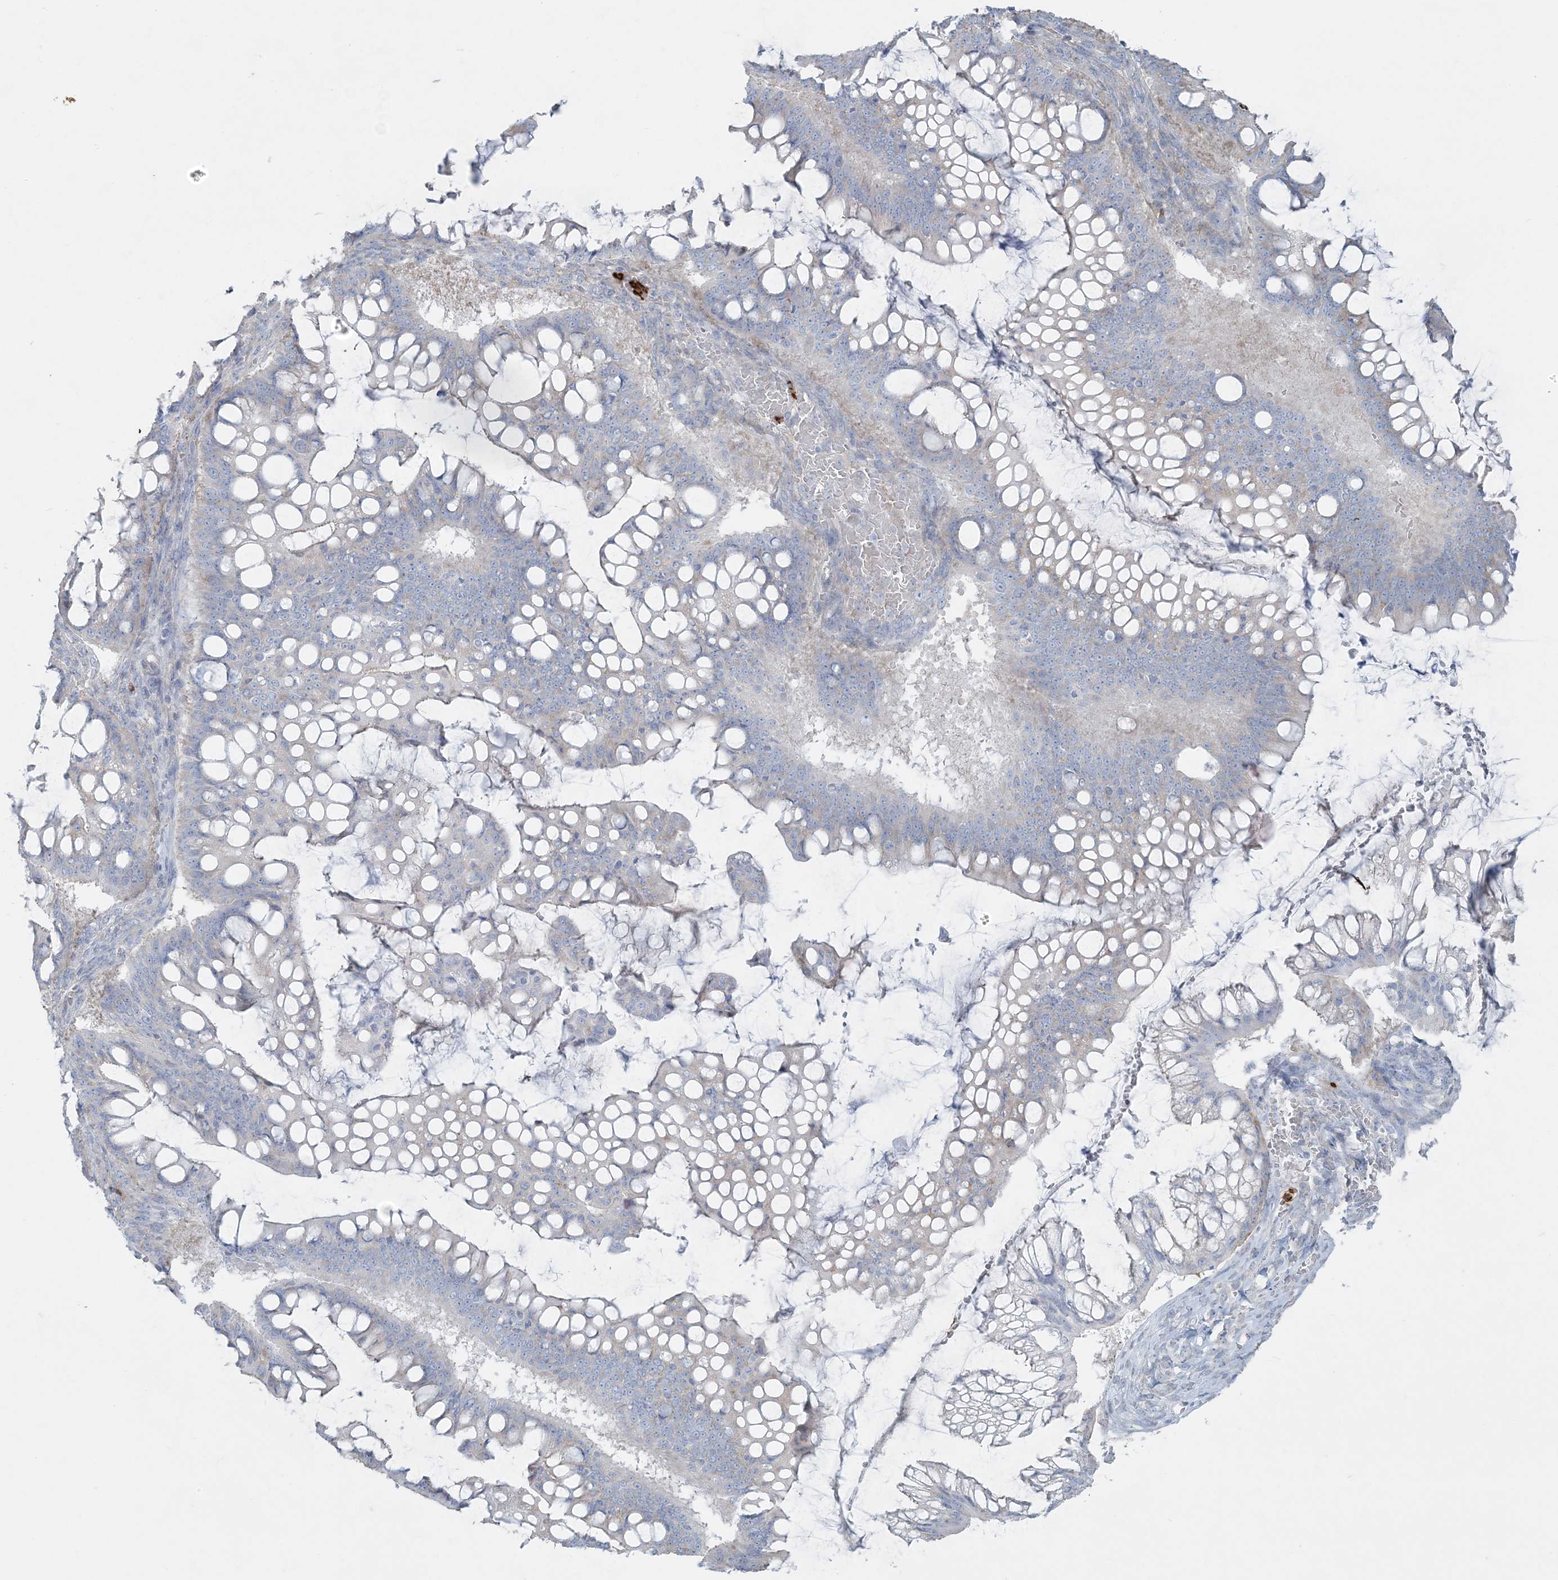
{"staining": {"intensity": "negative", "quantity": "none", "location": "none"}, "tissue": "ovarian cancer", "cell_type": "Tumor cells", "image_type": "cancer", "snomed": [{"axis": "morphology", "description": "Cystadenocarcinoma, mucinous, NOS"}, {"axis": "topography", "description": "Ovary"}], "caption": "An immunohistochemistry (IHC) histopathology image of ovarian cancer is shown. There is no staining in tumor cells of ovarian cancer.", "gene": "CCNJ", "patient": {"sex": "female", "age": 73}}